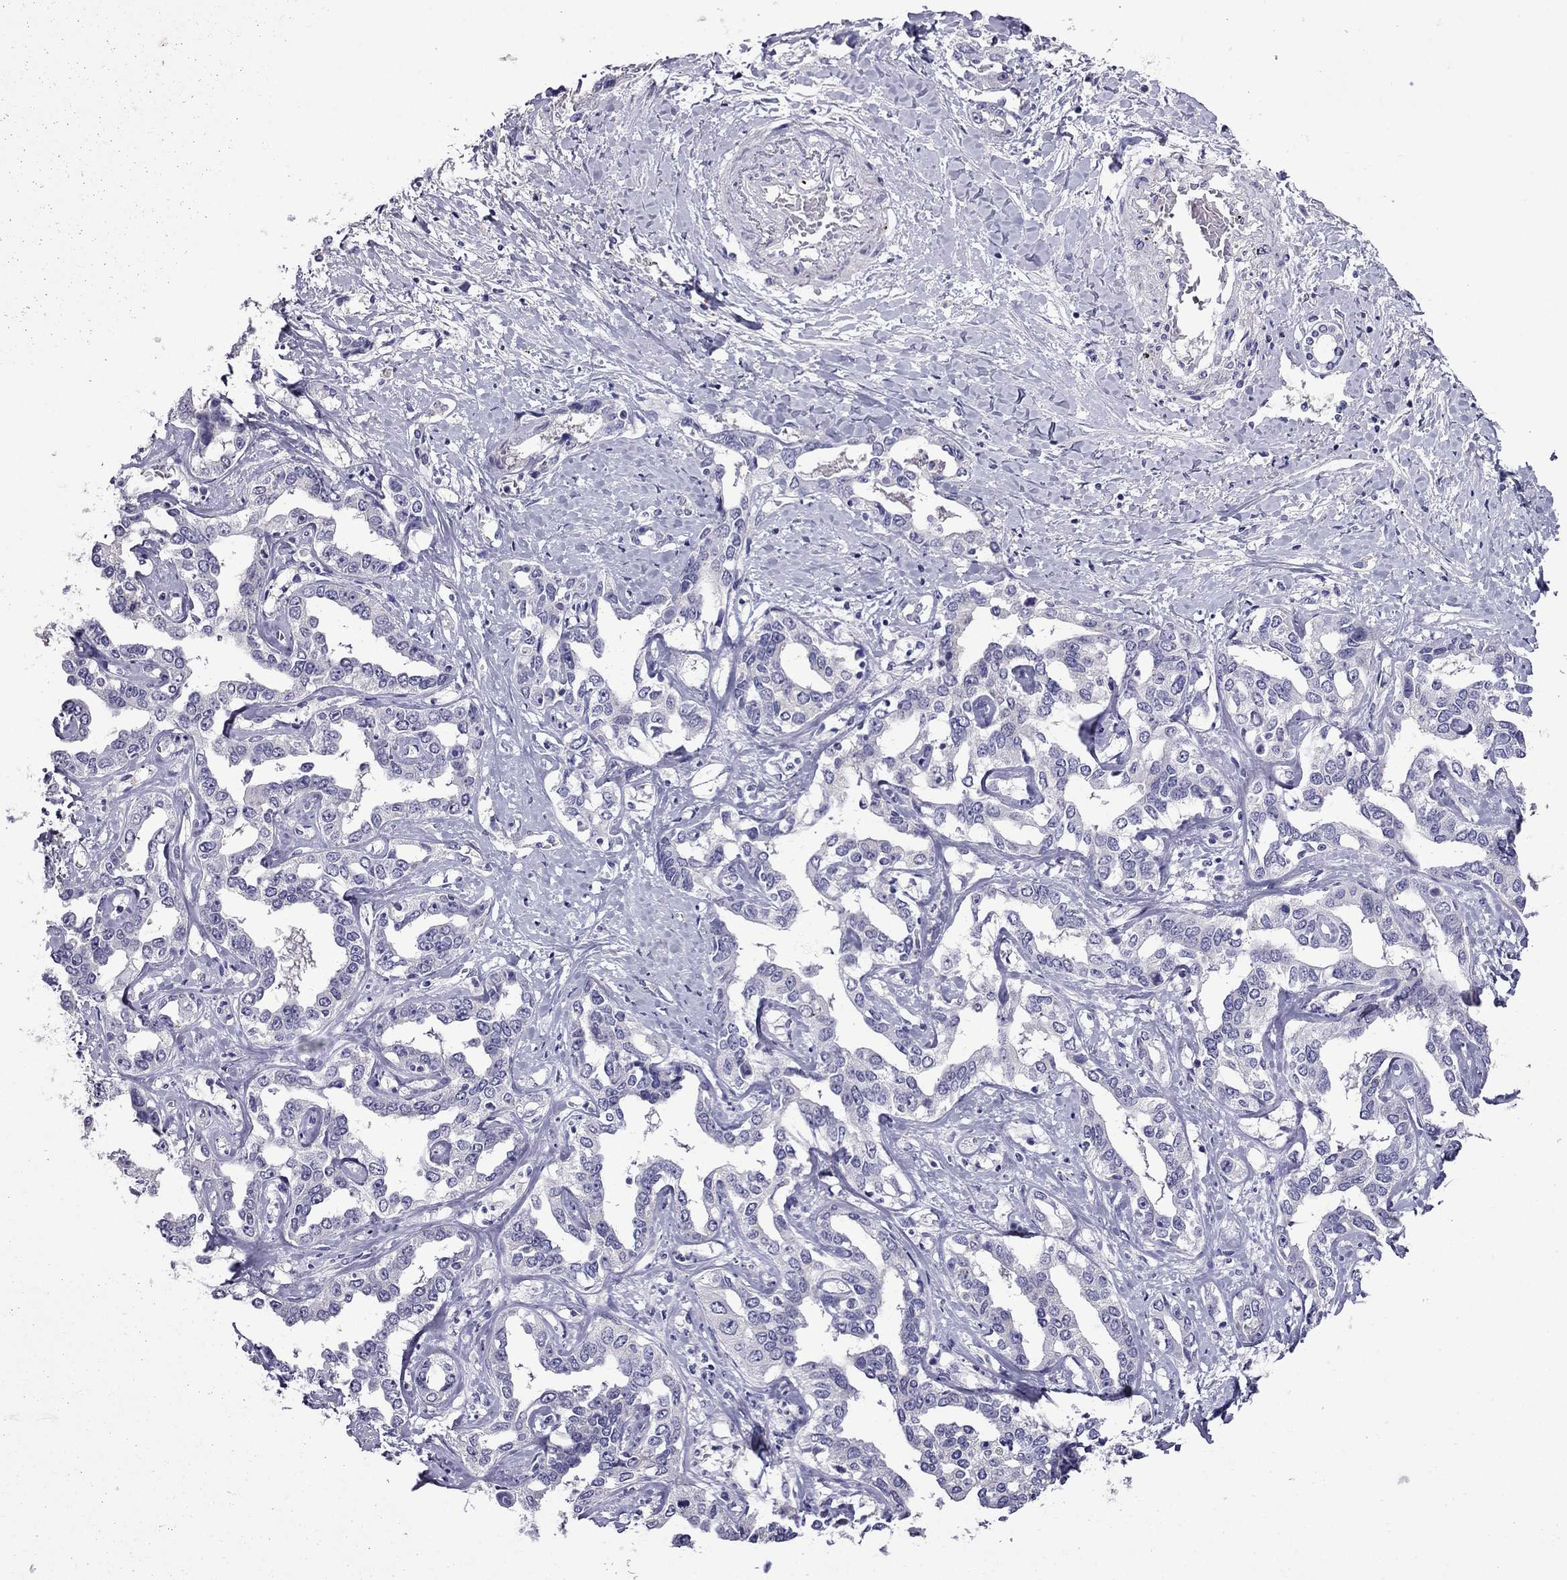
{"staining": {"intensity": "negative", "quantity": "none", "location": "none"}, "tissue": "liver cancer", "cell_type": "Tumor cells", "image_type": "cancer", "snomed": [{"axis": "morphology", "description": "Cholangiocarcinoma"}, {"axis": "topography", "description": "Liver"}], "caption": "Tumor cells show no significant positivity in liver cholangiocarcinoma. (Stains: DAB immunohistochemistry (IHC) with hematoxylin counter stain, Microscopy: brightfield microscopy at high magnification).", "gene": "SCNN1D", "patient": {"sex": "male", "age": 59}}